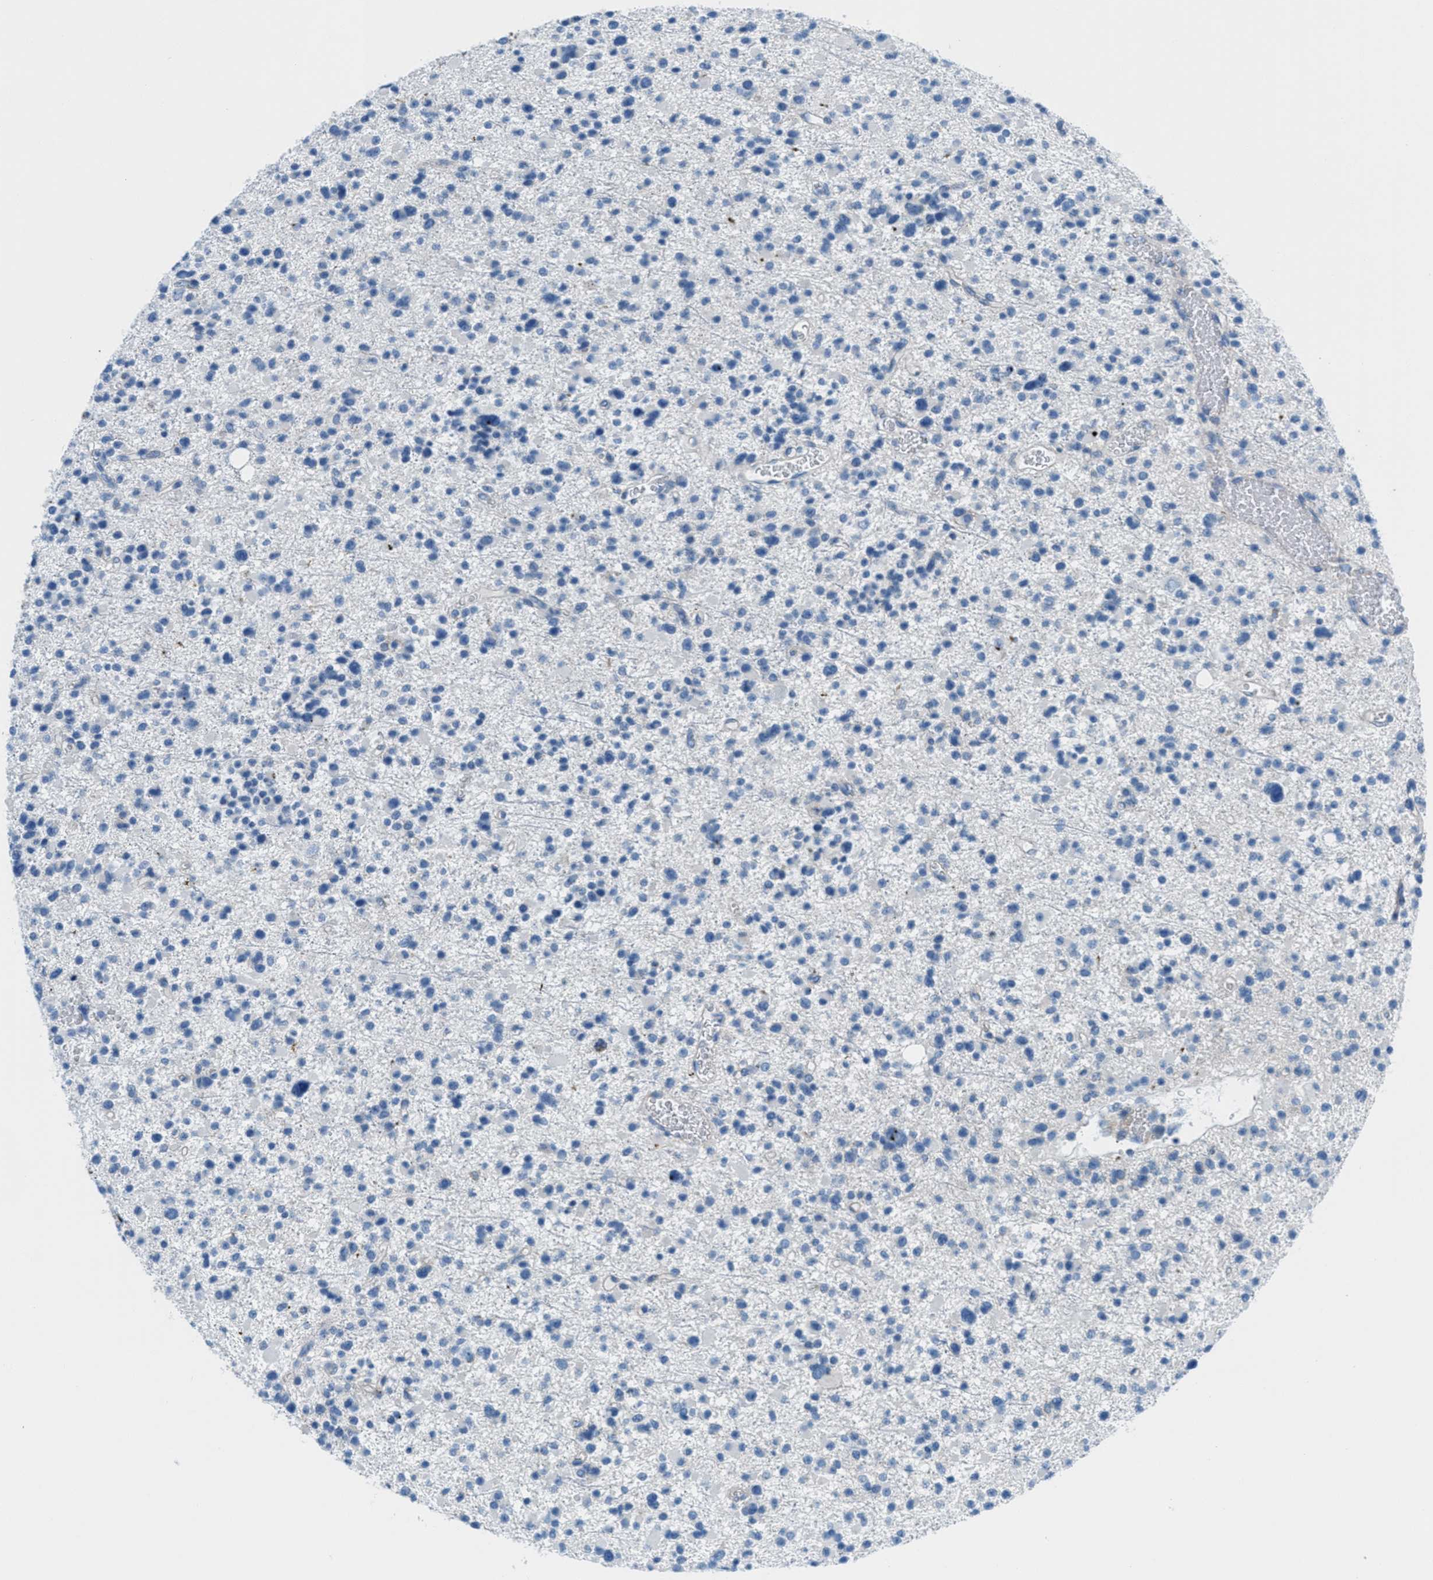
{"staining": {"intensity": "negative", "quantity": "none", "location": "none"}, "tissue": "glioma", "cell_type": "Tumor cells", "image_type": "cancer", "snomed": [{"axis": "morphology", "description": "Glioma, malignant, Low grade"}, {"axis": "topography", "description": "Brain"}], "caption": "Immunohistochemistry of human glioma displays no staining in tumor cells.", "gene": "MFSD13A", "patient": {"sex": "female", "age": 22}}